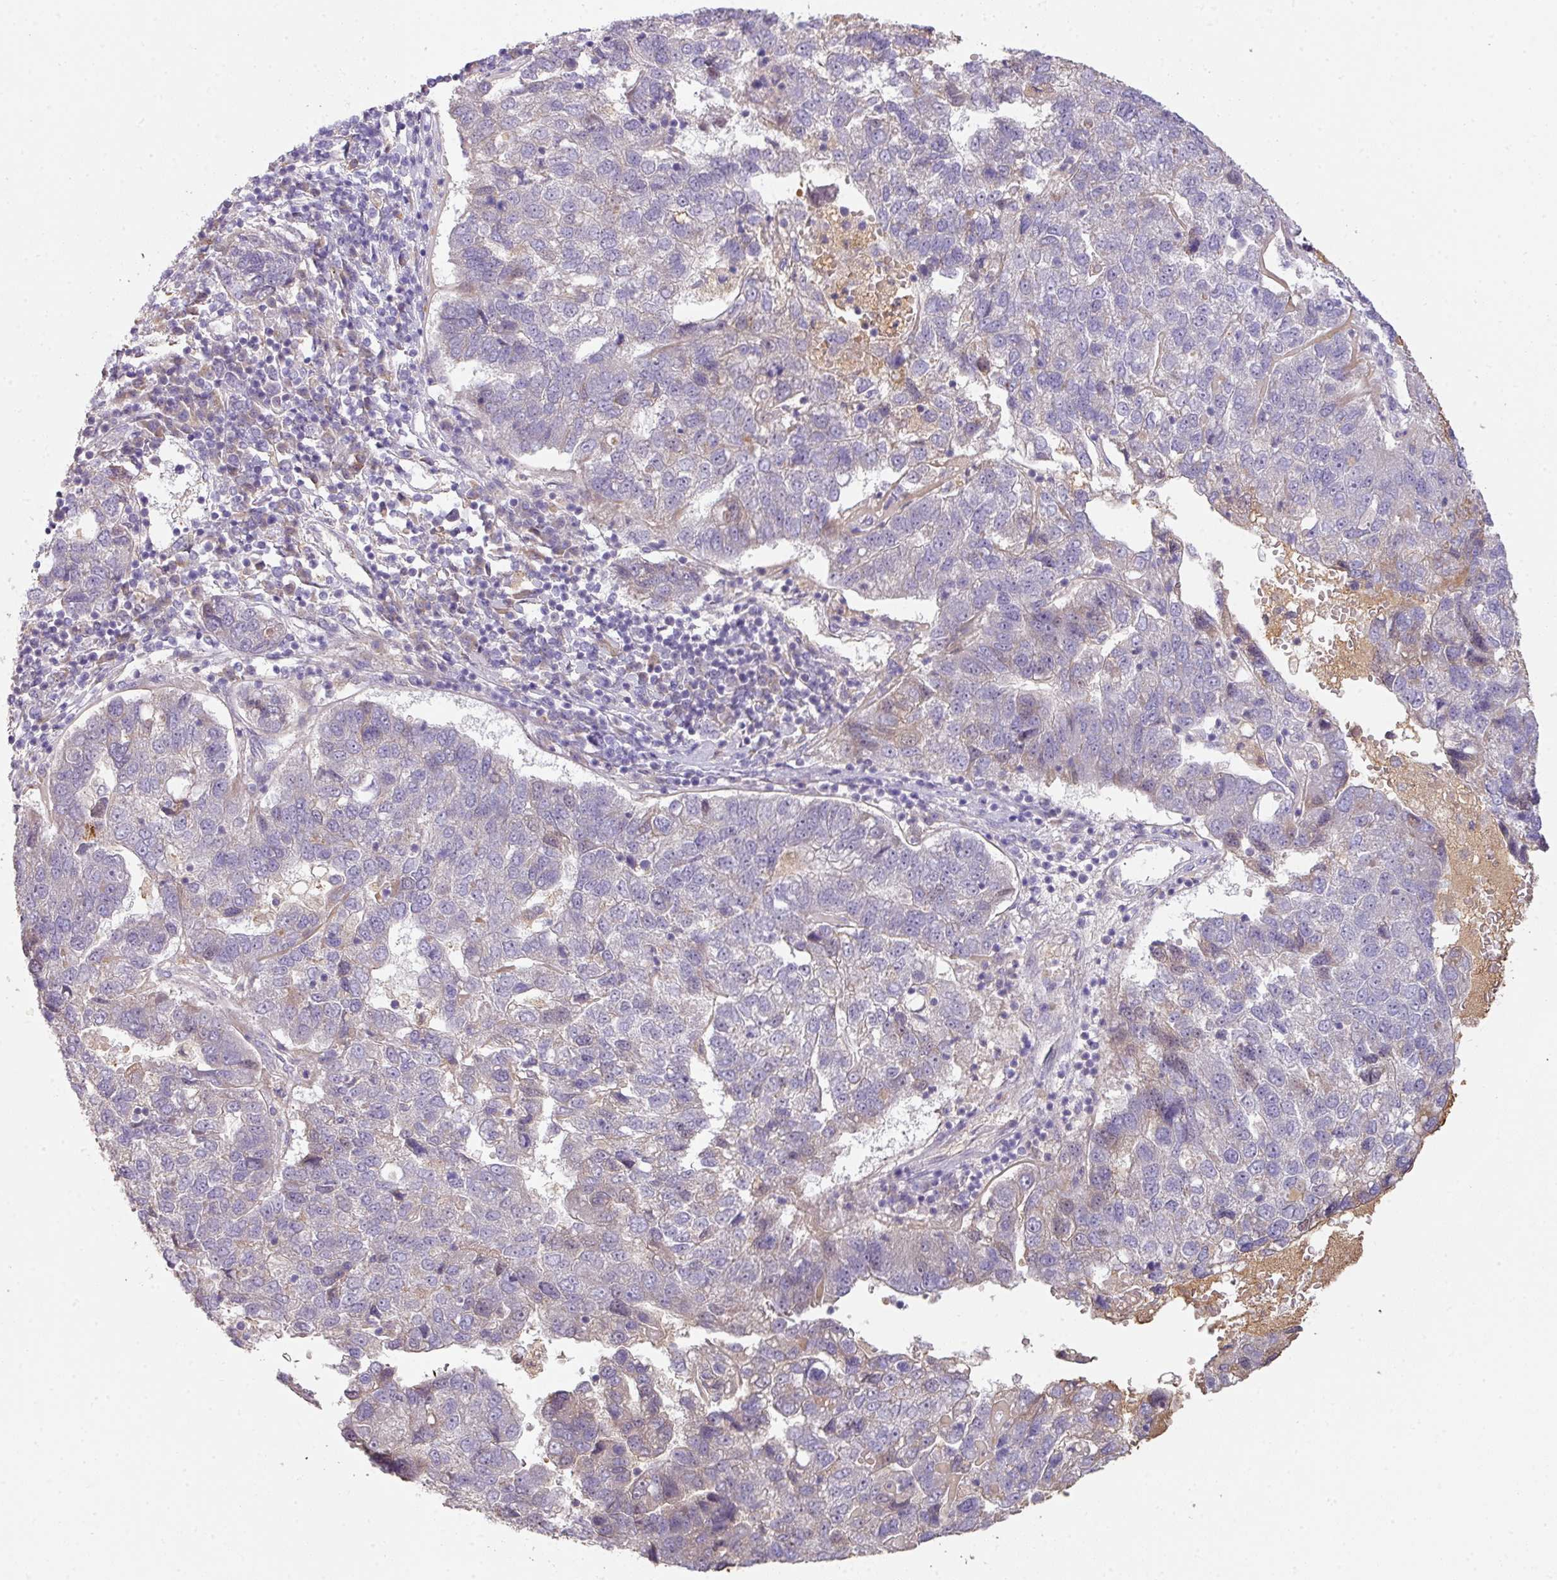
{"staining": {"intensity": "weak", "quantity": "<25%", "location": "cytoplasmic/membranous"}, "tissue": "pancreatic cancer", "cell_type": "Tumor cells", "image_type": "cancer", "snomed": [{"axis": "morphology", "description": "Adenocarcinoma, NOS"}, {"axis": "topography", "description": "Pancreas"}], "caption": "High power microscopy photomicrograph of an immunohistochemistry histopathology image of adenocarcinoma (pancreatic), revealing no significant positivity in tumor cells.", "gene": "ZNF266", "patient": {"sex": "female", "age": 61}}